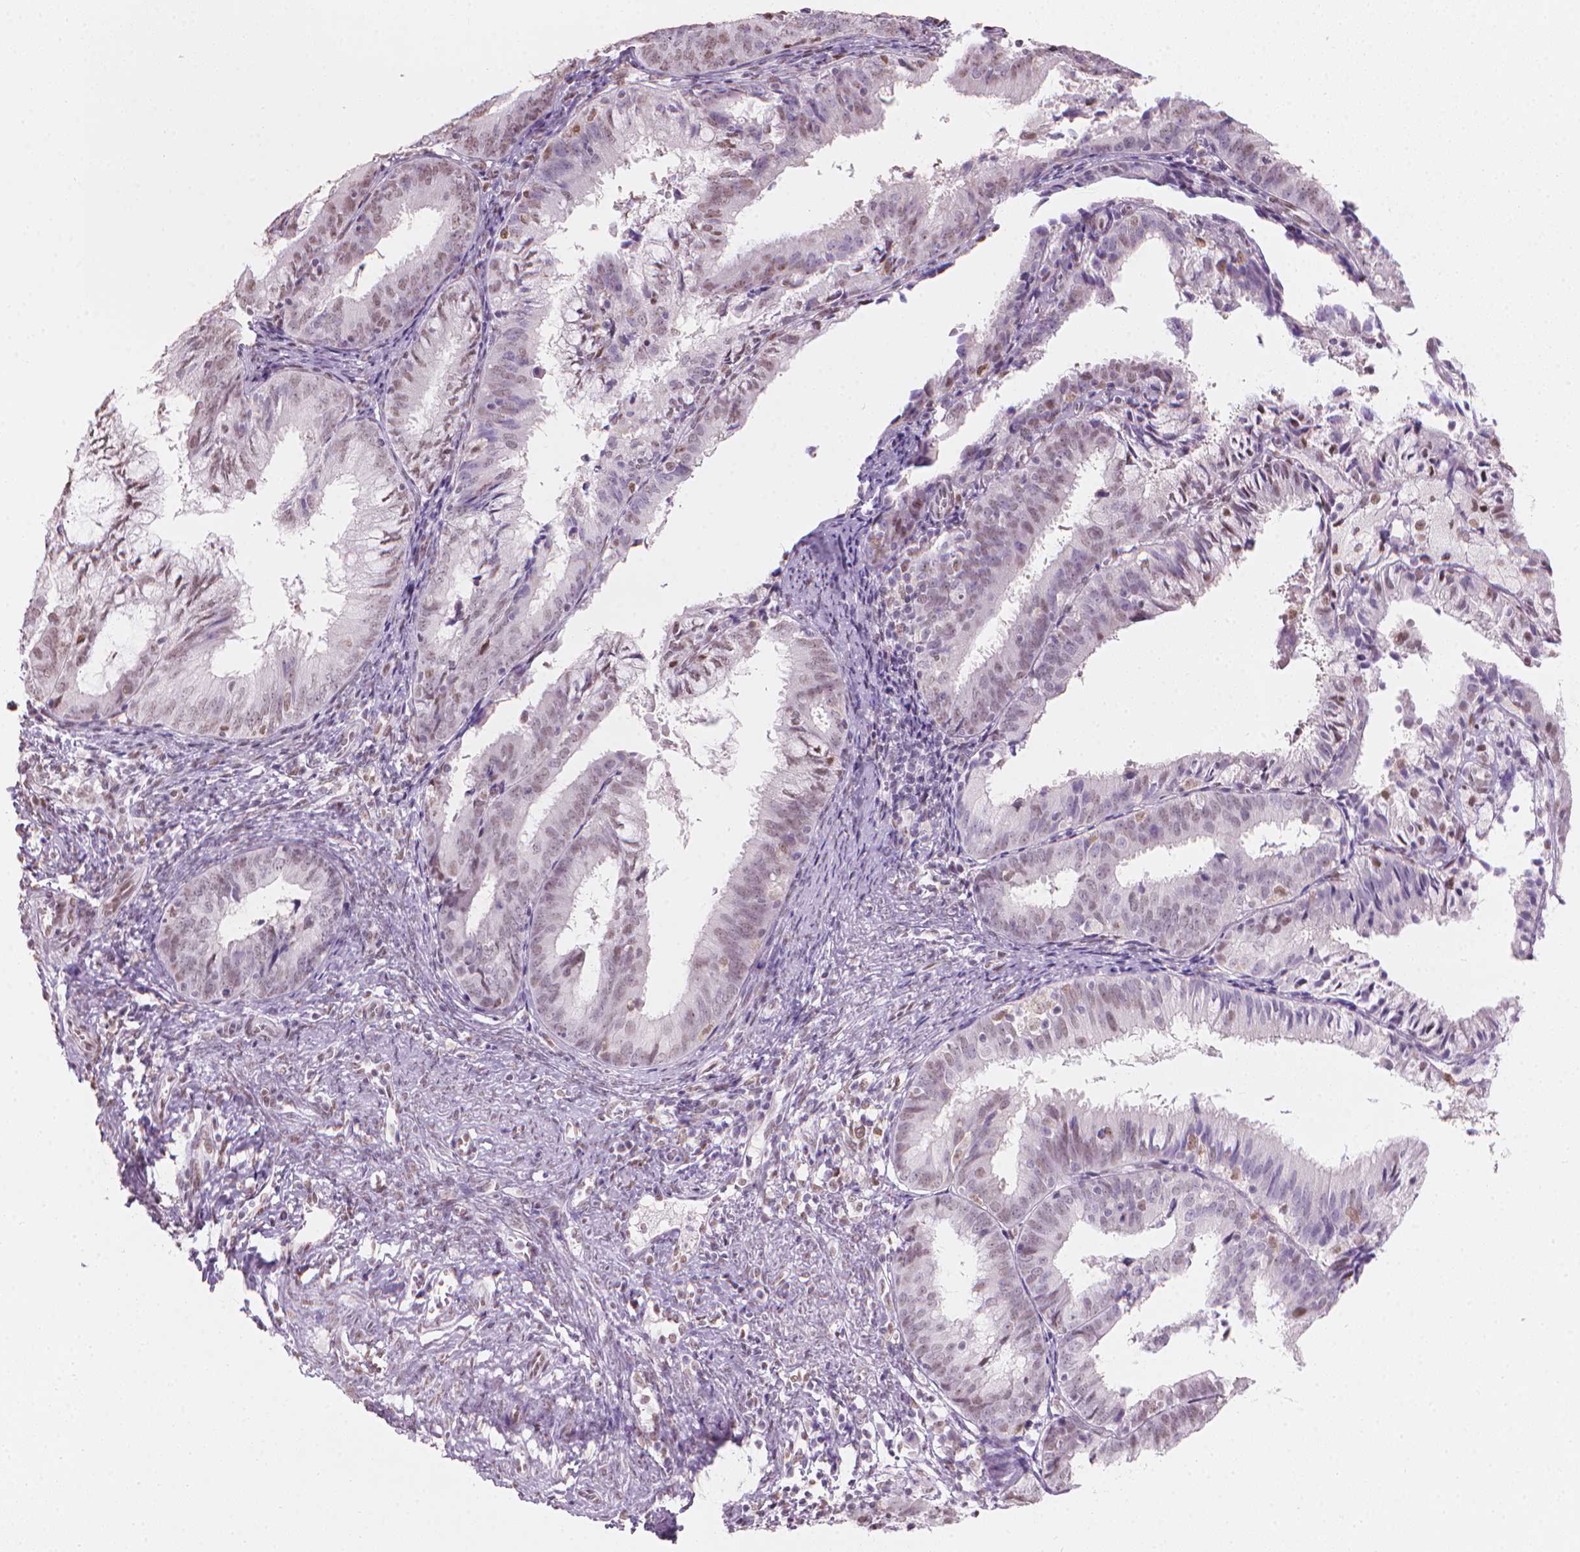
{"staining": {"intensity": "weak", "quantity": "<25%", "location": "nuclear"}, "tissue": "endometrial cancer", "cell_type": "Tumor cells", "image_type": "cancer", "snomed": [{"axis": "morphology", "description": "Adenocarcinoma, NOS"}, {"axis": "topography", "description": "Endometrium"}], "caption": "Human endometrial adenocarcinoma stained for a protein using IHC displays no positivity in tumor cells.", "gene": "PIAS2", "patient": {"sex": "female", "age": 57}}